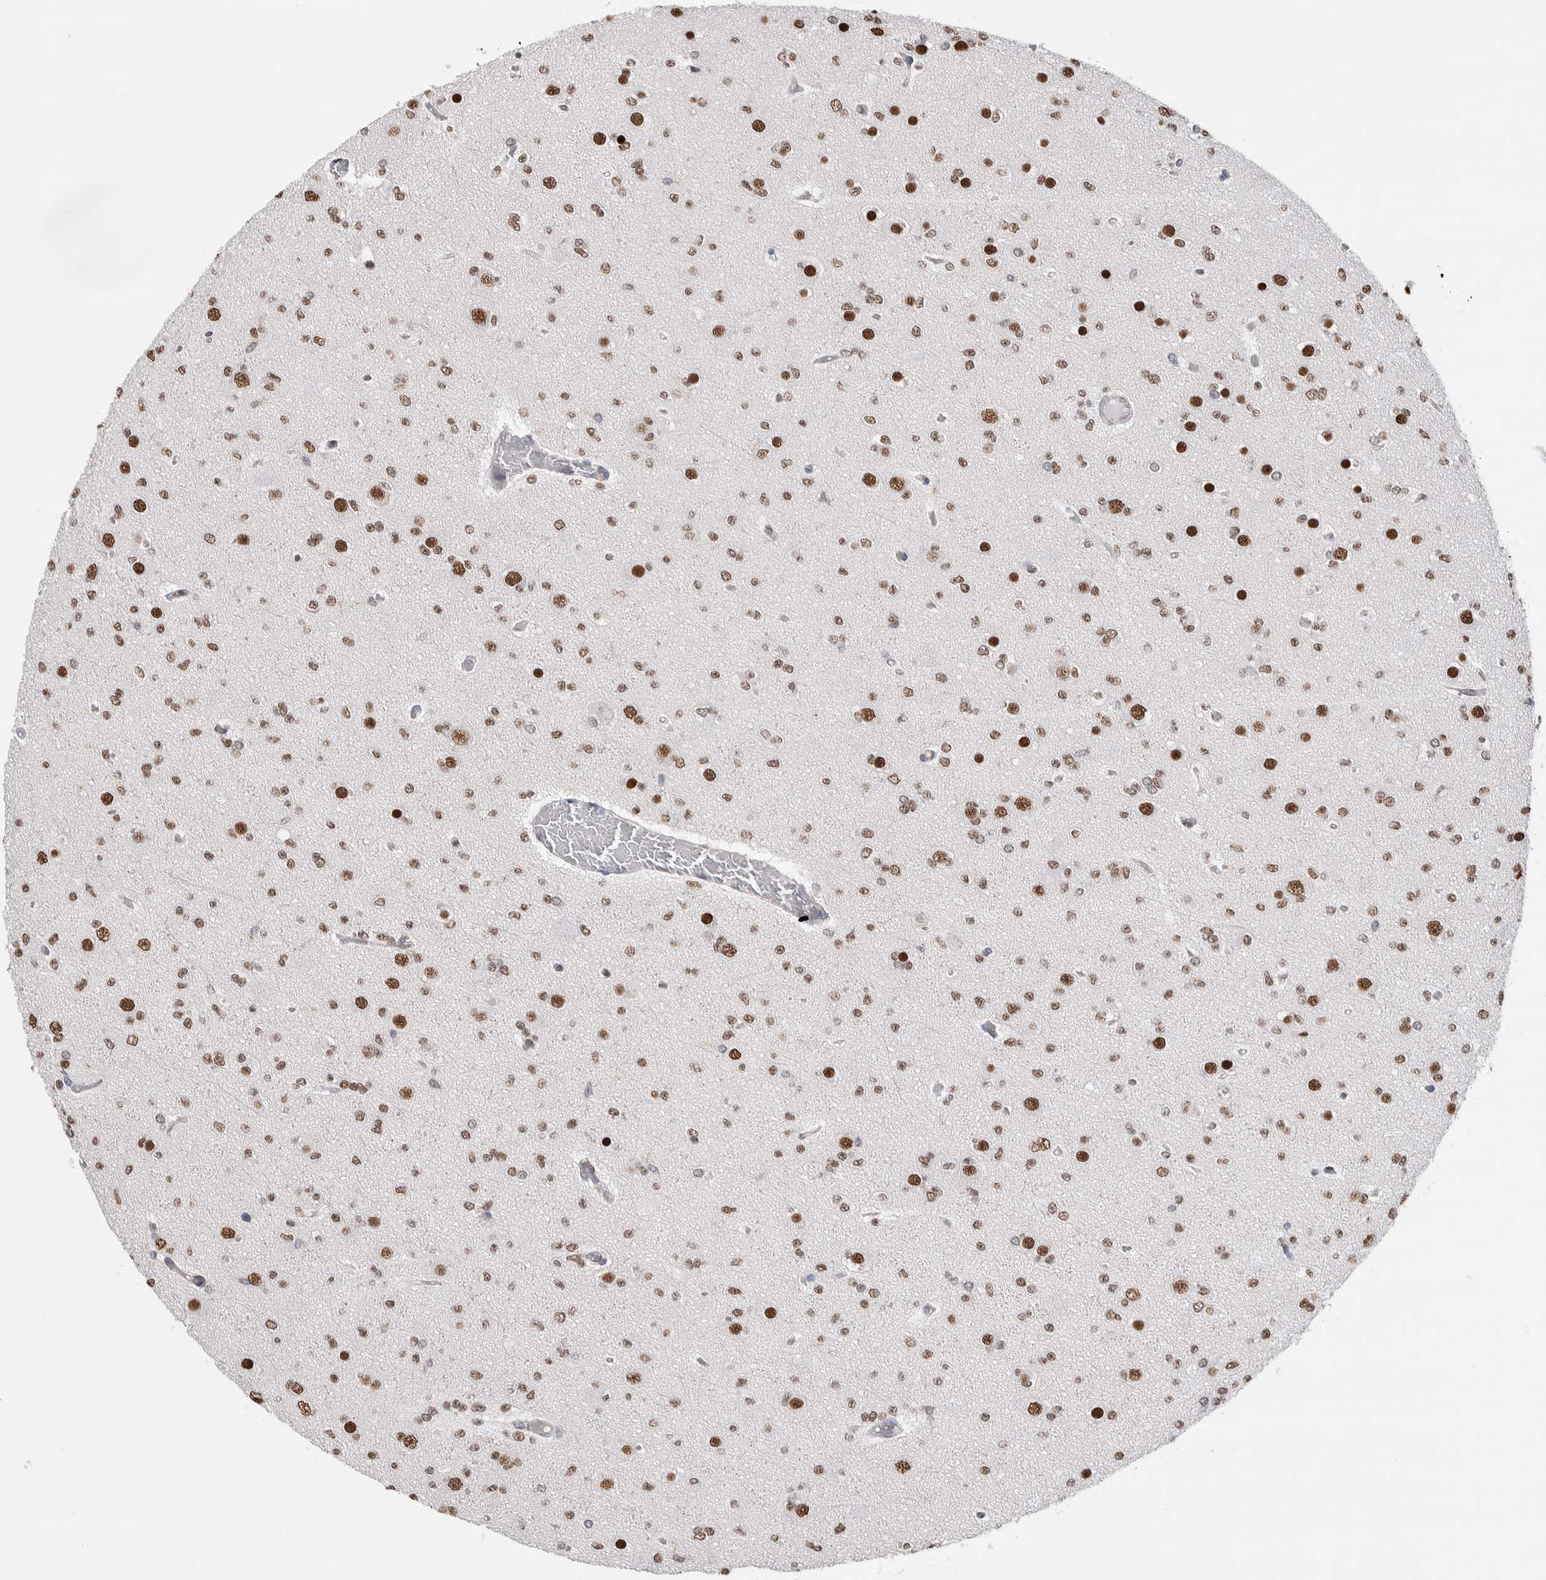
{"staining": {"intensity": "moderate", "quantity": ">75%", "location": "nuclear"}, "tissue": "glioma", "cell_type": "Tumor cells", "image_type": "cancer", "snomed": [{"axis": "morphology", "description": "Glioma, malignant, Low grade"}, {"axis": "topography", "description": "Brain"}], "caption": "This image shows IHC staining of human glioma, with medium moderate nuclear staining in about >75% of tumor cells.", "gene": "ZBTB49", "patient": {"sex": "female", "age": 22}}